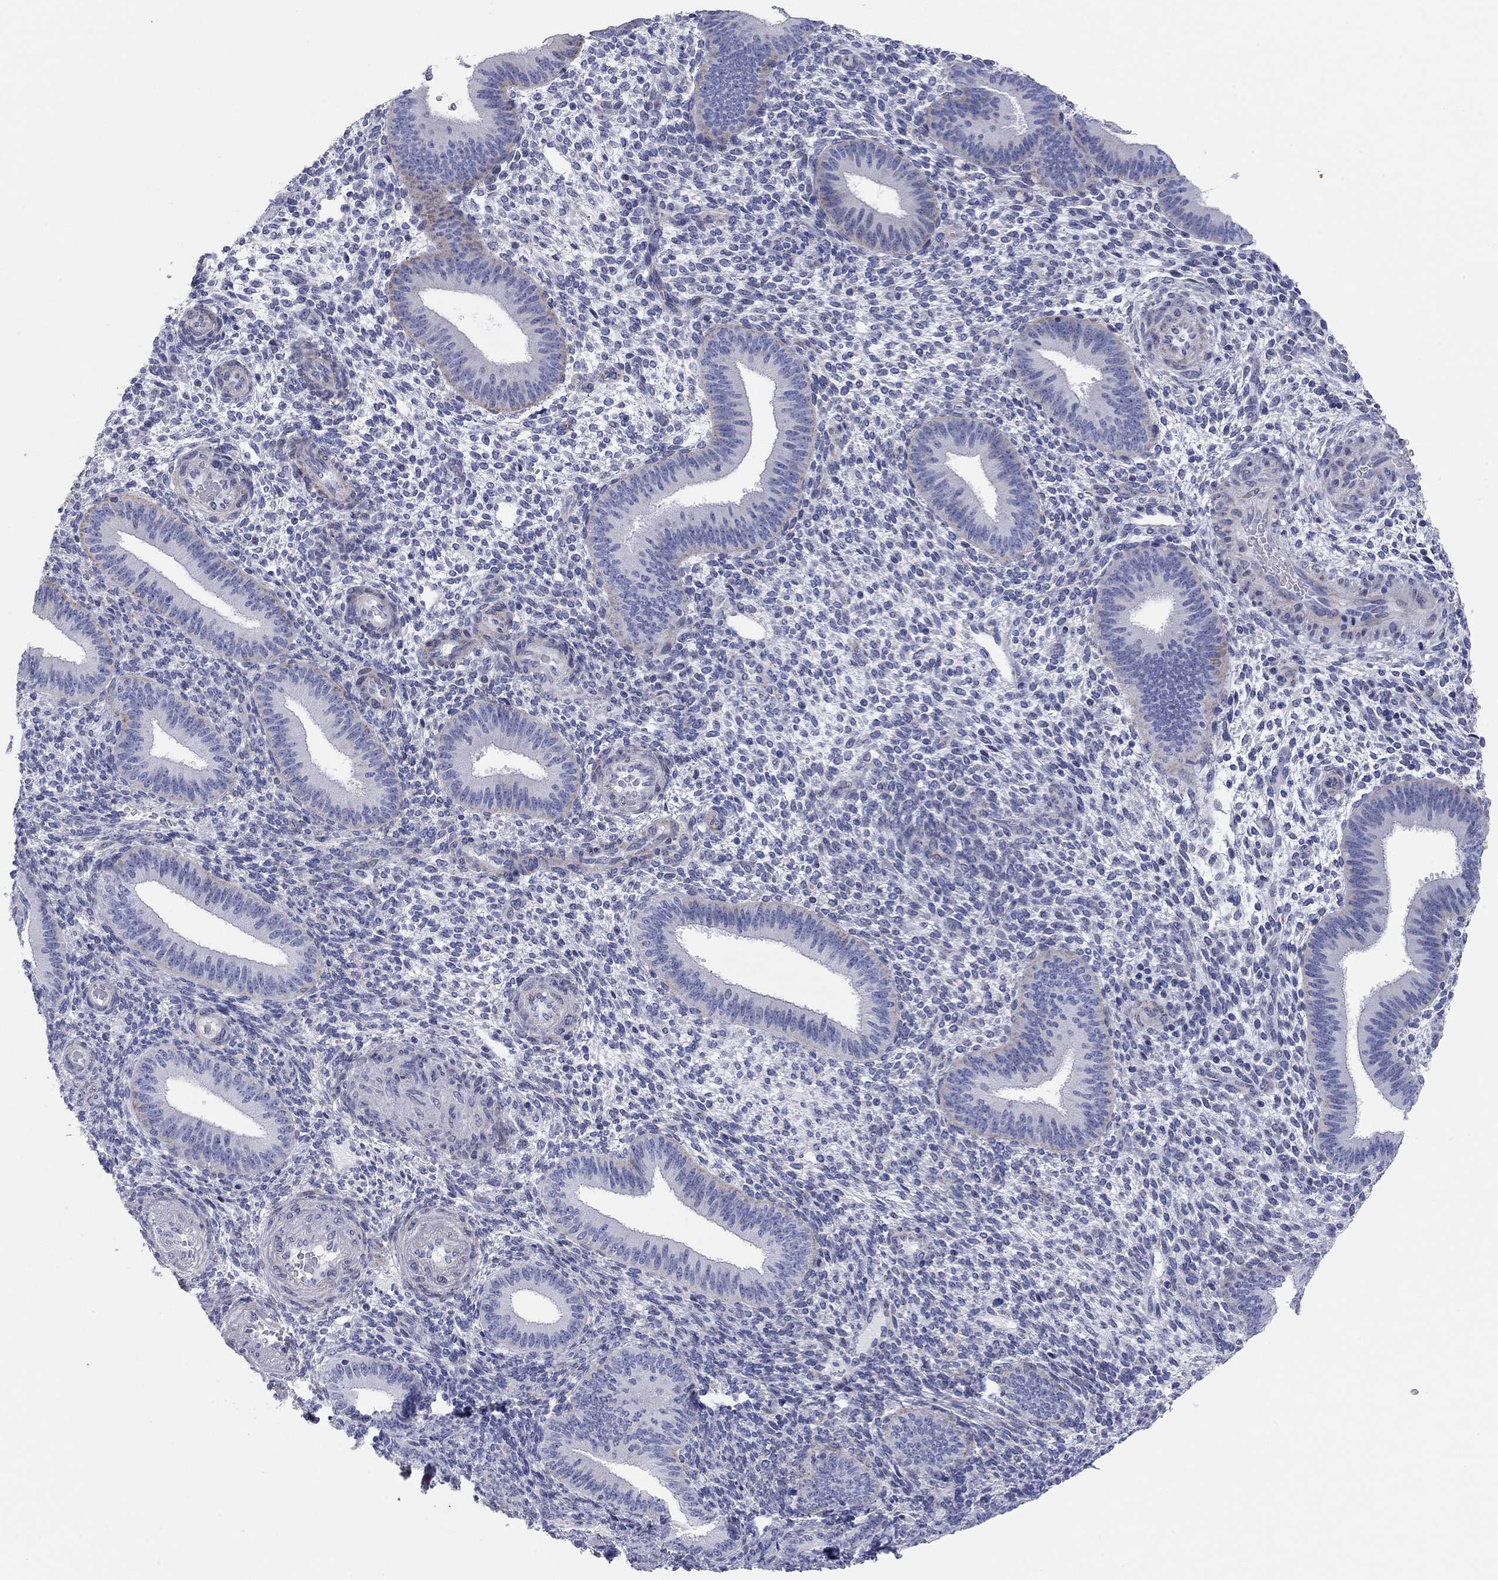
{"staining": {"intensity": "negative", "quantity": "none", "location": "none"}, "tissue": "endometrium", "cell_type": "Cells in endometrial stroma", "image_type": "normal", "snomed": [{"axis": "morphology", "description": "Normal tissue, NOS"}, {"axis": "topography", "description": "Endometrium"}], "caption": "Immunohistochemistry image of unremarkable human endometrium stained for a protein (brown), which reveals no positivity in cells in endometrial stroma.", "gene": "CHI3L2", "patient": {"sex": "female", "age": 39}}